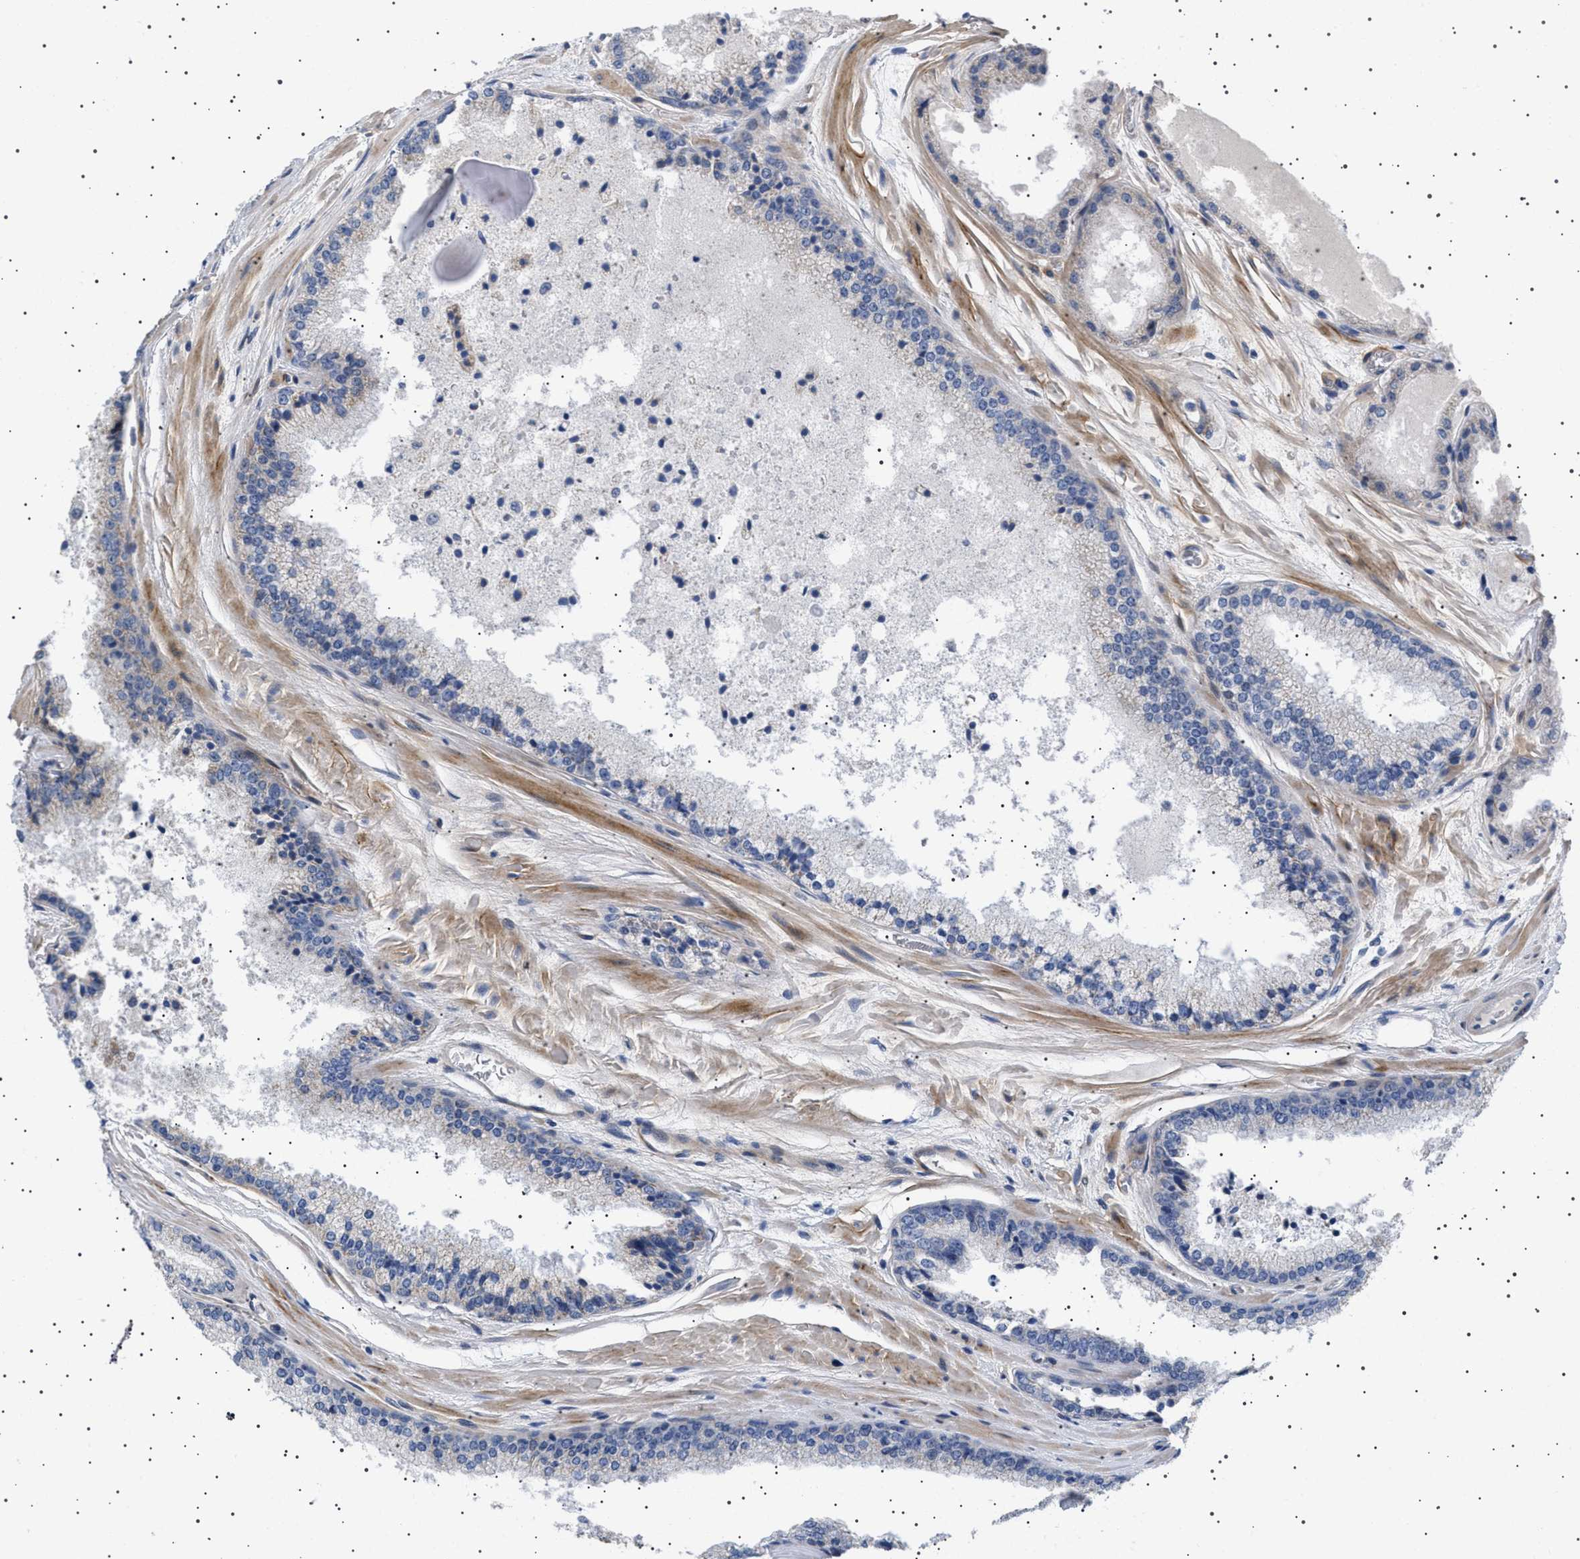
{"staining": {"intensity": "negative", "quantity": "none", "location": "none"}, "tissue": "prostate cancer", "cell_type": "Tumor cells", "image_type": "cancer", "snomed": [{"axis": "morphology", "description": "Adenocarcinoma, High grade"}, {"axis": "topography", "description": "Prostate"}], "caption": "Adenocarcinoma (high-grade) (prostate) was stained to show a protein in brown. There is no significant staining in tumor cells.", "gene": "HTR1A", "patient": {"sex": "male", "age": 65}}